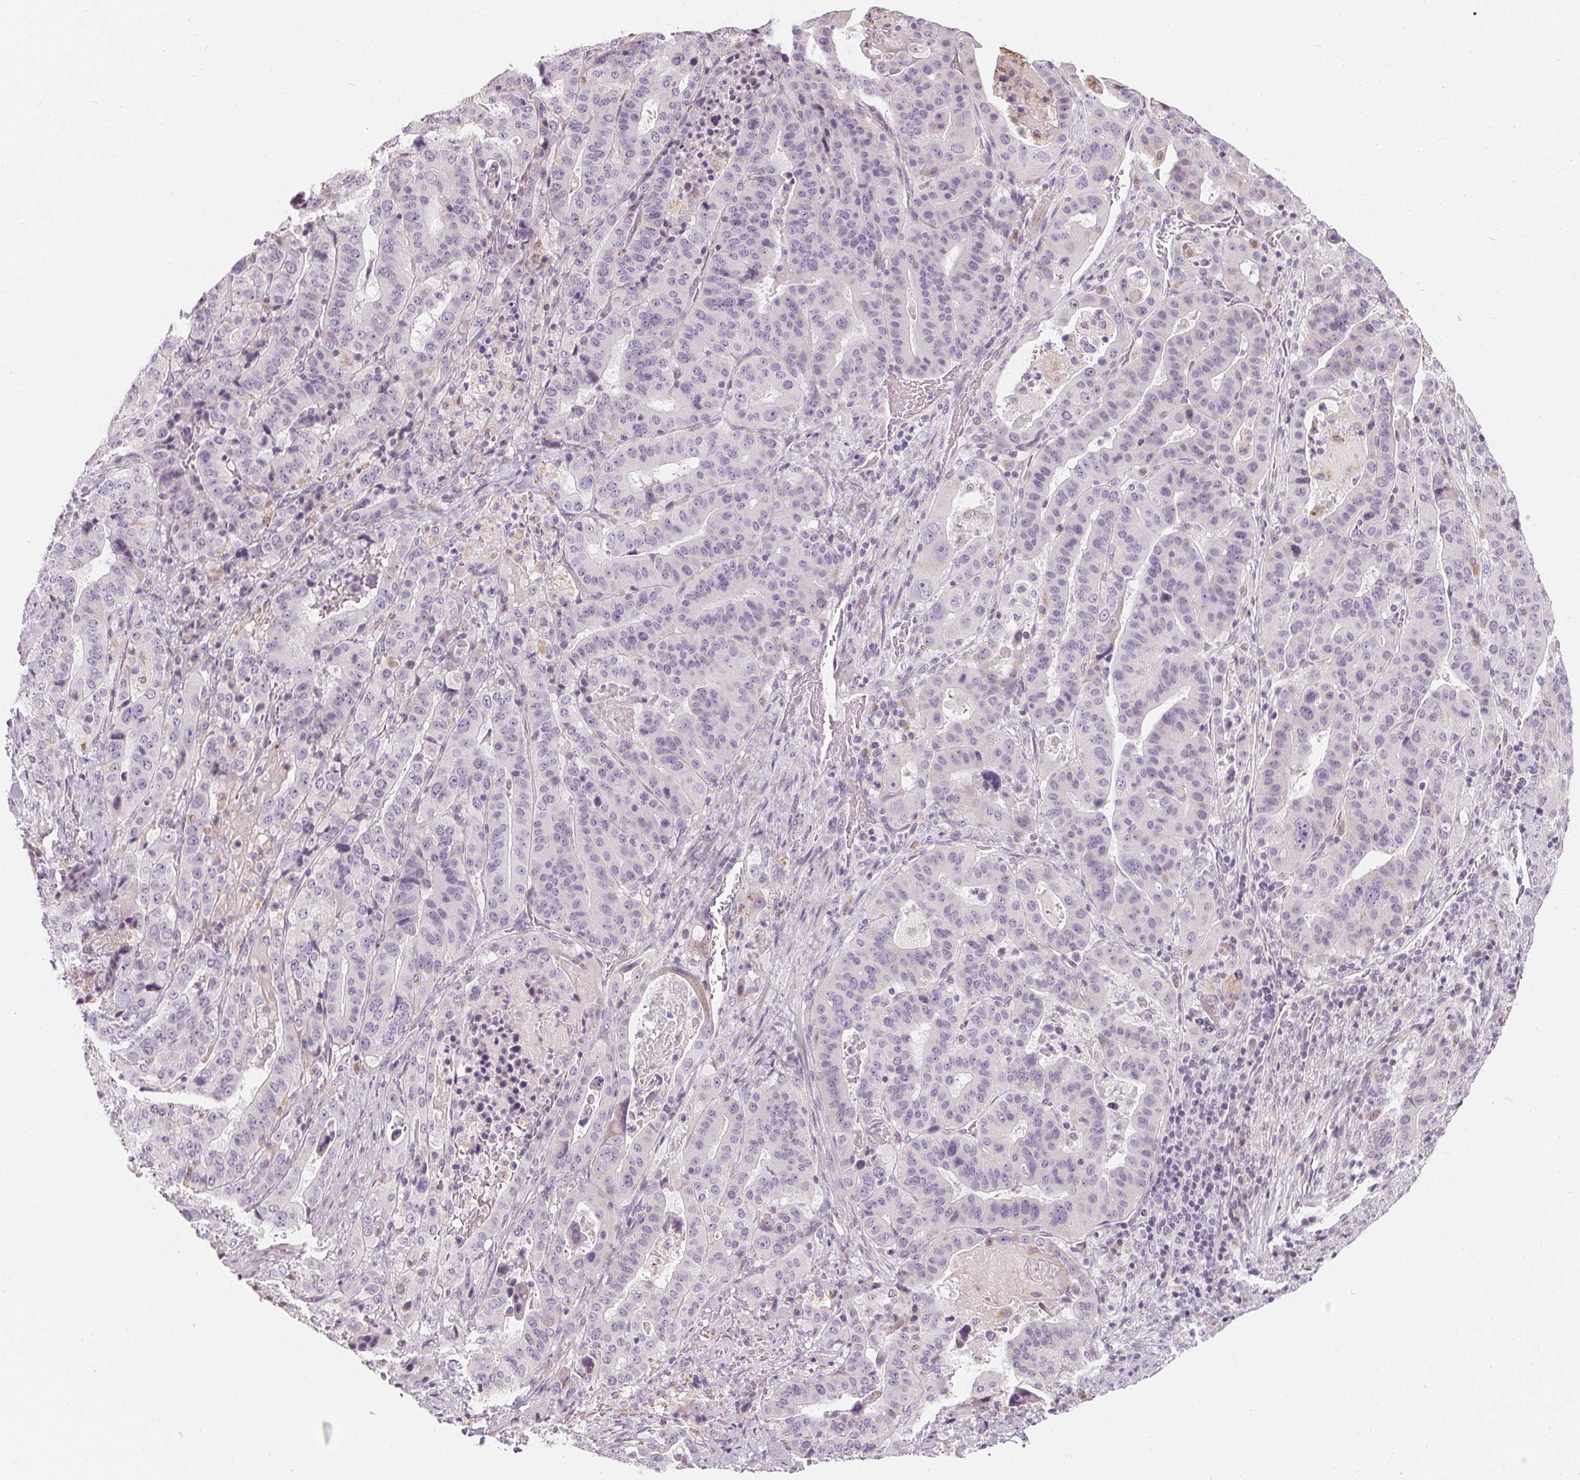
{"staining": {"intensity": "negative", "quantity": "none", "location": "none"}, "tissue": "stomach cancer", "cell_type": "Tumor cells", "image_type": "cancer", "snomed": [{"axis": "morphology", "description": "Adenocarcinoma, NOS"}, {"axis": "topography", "description": "Stomach"}], "caption": "Adenocarcinoma (stomach) was stained to show a protein in brown. There is no significant expression in tumor cells.", "gene": "HOPX", "patient": {"sex": "male", "age": 48}}